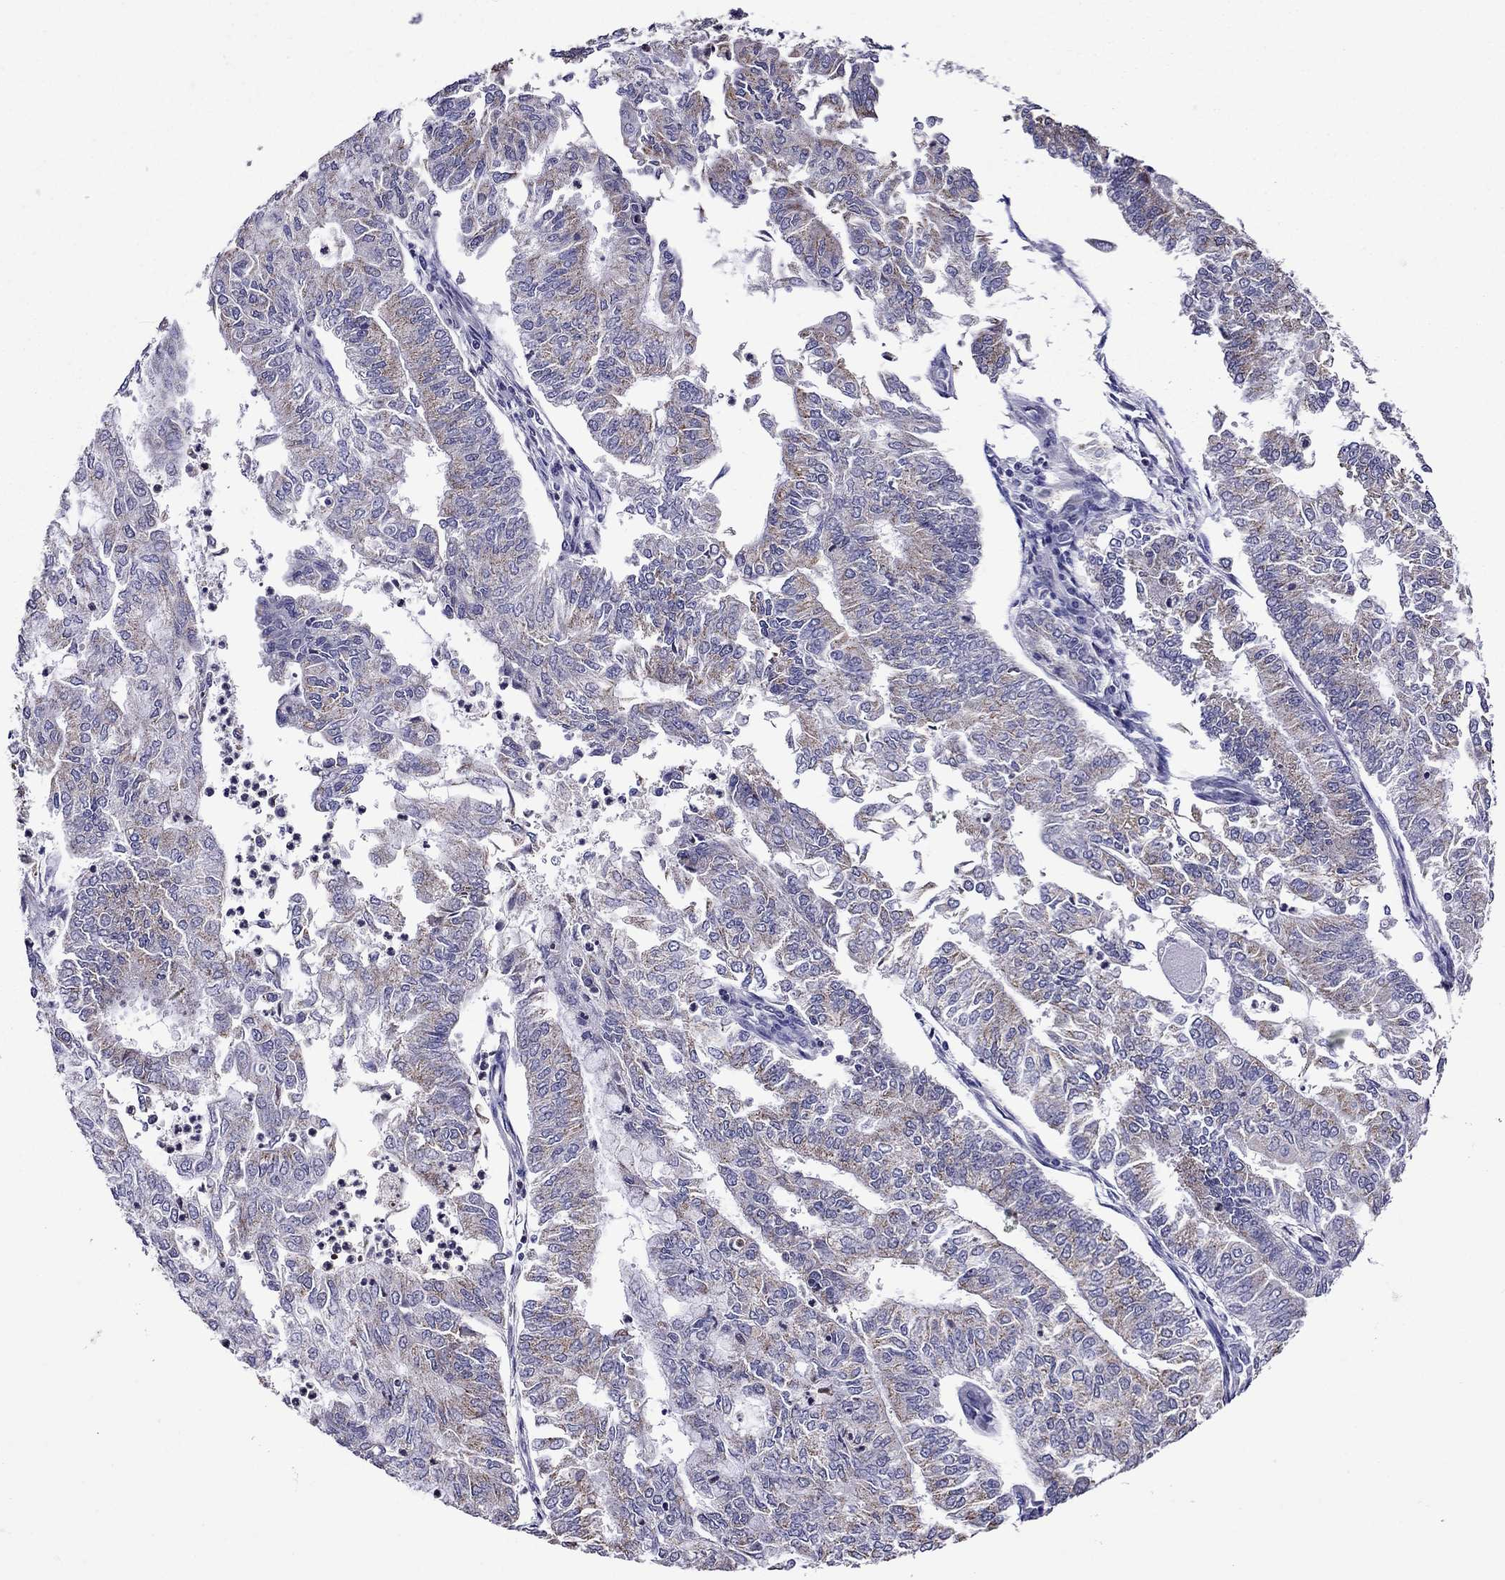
{"staining": {"intensity": "weak", "quantity": "25%-75%", "location": "cytoplasmic/membranous"}, "tissue": "endometrial cancer", "cell_type": "Tumor cells", "image_type": "cancer", "snomed": [{"axis": "morphology", "description": "Adenocarcinoma, NOS"}, {"axis": "topography", "description": "Endometrium"}], "caption": "Weak cytoplasmic/membranous expression for a protein is appreciated in approximately 25%-75% of tumor cells of adenocarcinoma (endometrial) using immunohistochemistry (IHC).", "gene": "SCG2", "patient": {"sex": "female", "age": 59}}